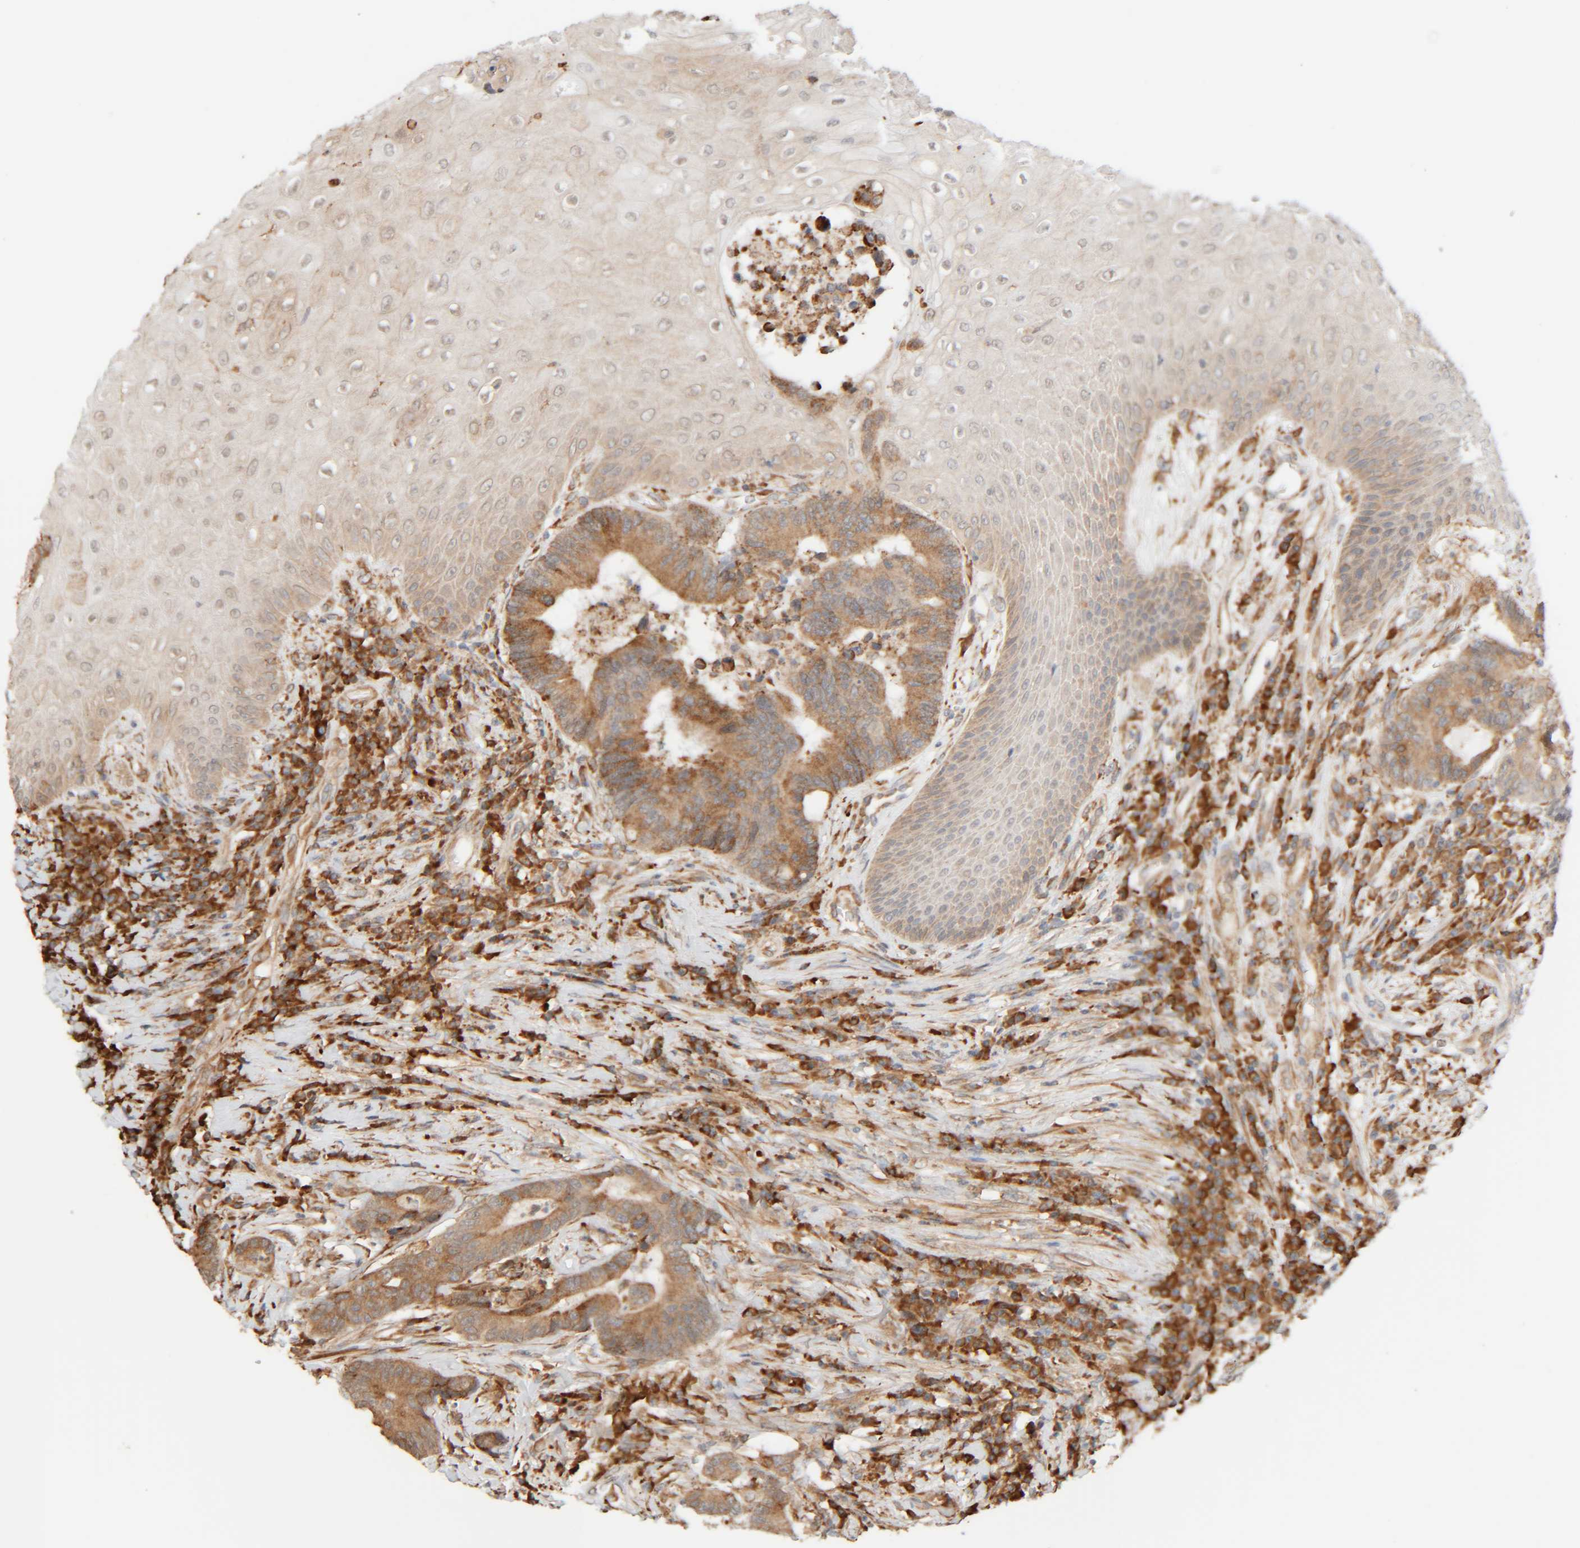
{"staining": {"intensity": "moderate", "quantity": ">75%", "location": "cytoplasmic/membranous"}, "tissue": "colorectal cancer", "cell_type": "Tumor cells", "image_type": "cancer", "snomed": [{"axis": "morphology", "description": "Adenocarcinoma, NOS"}, {"axis": "topography", "description": "Rectum"}, {"axis": "topography", "description": "Anal"}], "caption": "DAB (3,3'-diaminobenzidine) immunohistochemical staining of human colorectal cancer displays moderate cytoplasmic/membranous protein positivity in approximately >75% of tumor cells.", "gene": "INTS1", "patient": {"sex": "female", "age": 89}}